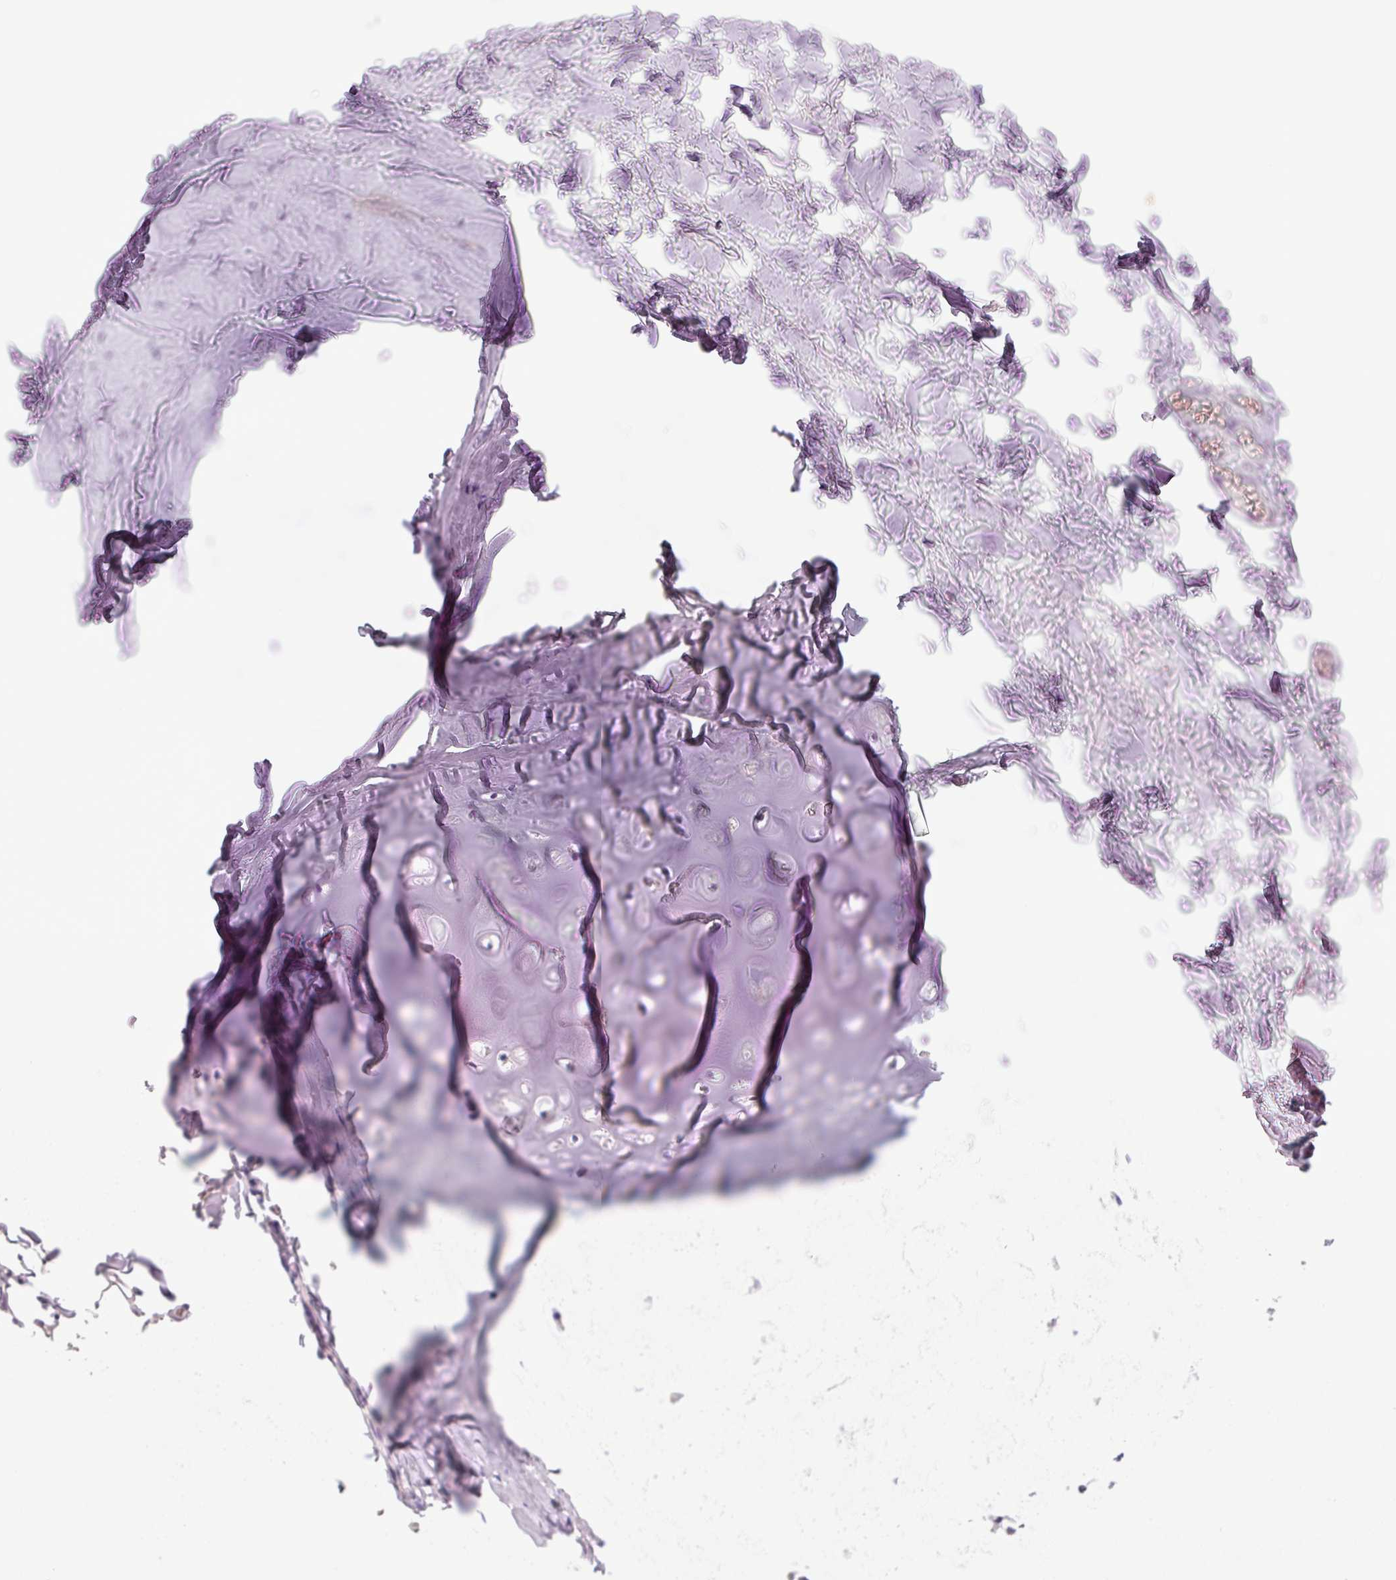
{"staining": {"intensity": "negative", "quantity": "none", "location": "none"}, "tissue": "adipose tissue", "cell_type": "Adipocytes", "image_type": "normal", "snomed": [{"axis": "morphology", "description": "Normal tissue, NOS"}, {"axis": "topography", "description": "Cartilage tissue"}, {"axis": "topography", "description": "Bronchus"}, {"axis": "topography", "description": "Peripheral nerve tissue"}], "caption": "Histopathology image shows no significant protein positivity in adipocytes of benign adipose tissue.", "gene": "CHGA", "patient": {"sex": "male", "age": 67}}